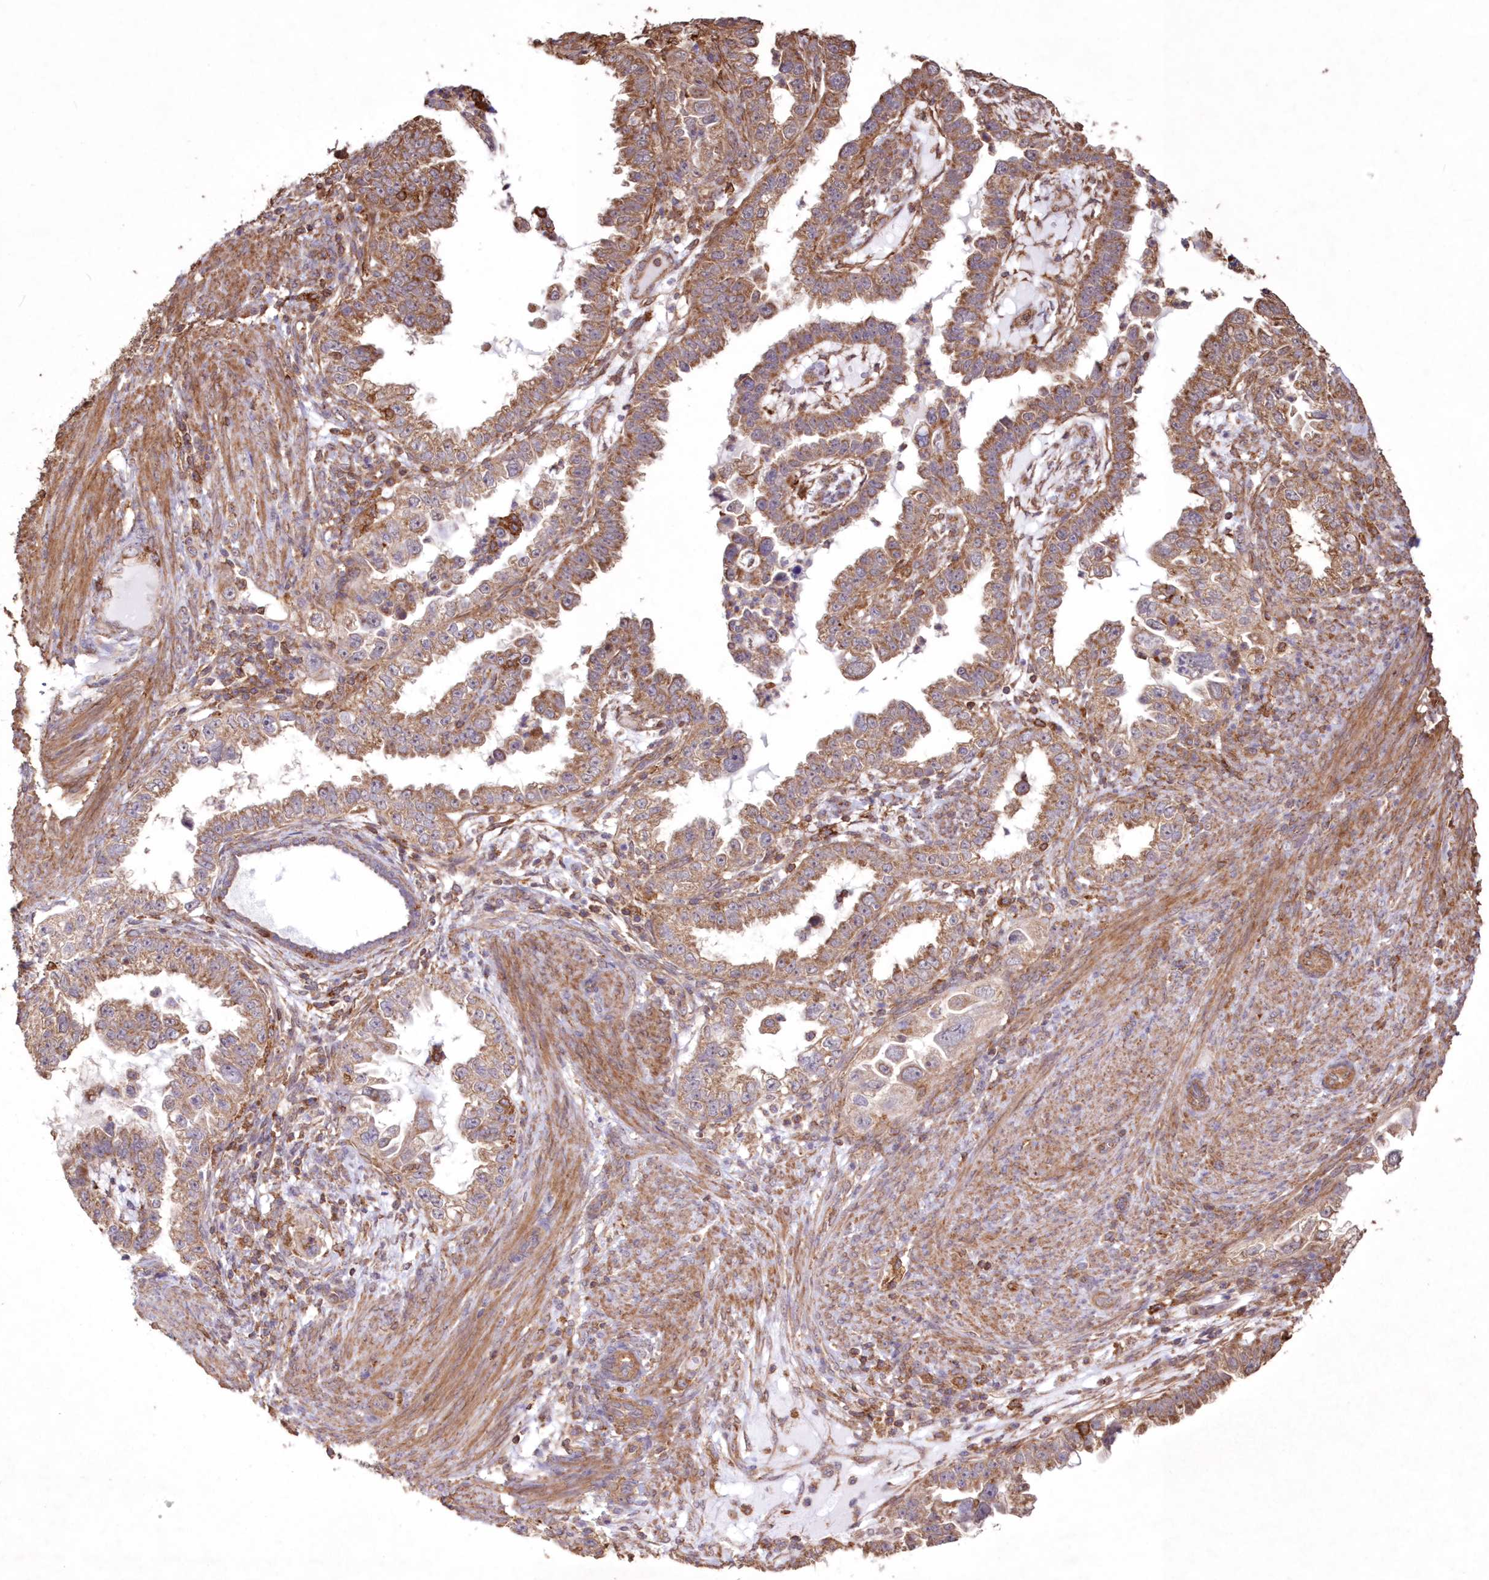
{"staining": {"intensity": "moderate", "quantity": ">75%", "location": "cytoplasmic/membranous"}, "tissue": "endometrial cancer", "cell_type": "Tumor cells", "image_type": "cancer", "snomed": [{"axis": "morphology", "description": "Adenocarcinoma, NOS"}, {"axis": "topography", "description": "Endometrium"}], "caption": "DAB (3,3'-diaminobenzidine) immunohistochemical staining of human endometrial adenocarcinoma exhibits moderate cytoplasmic/membranous protein expression in approximately >75% of tumor cells.", "gene": "TMEM139", "patient": {"sex": "female", "age": 85}}